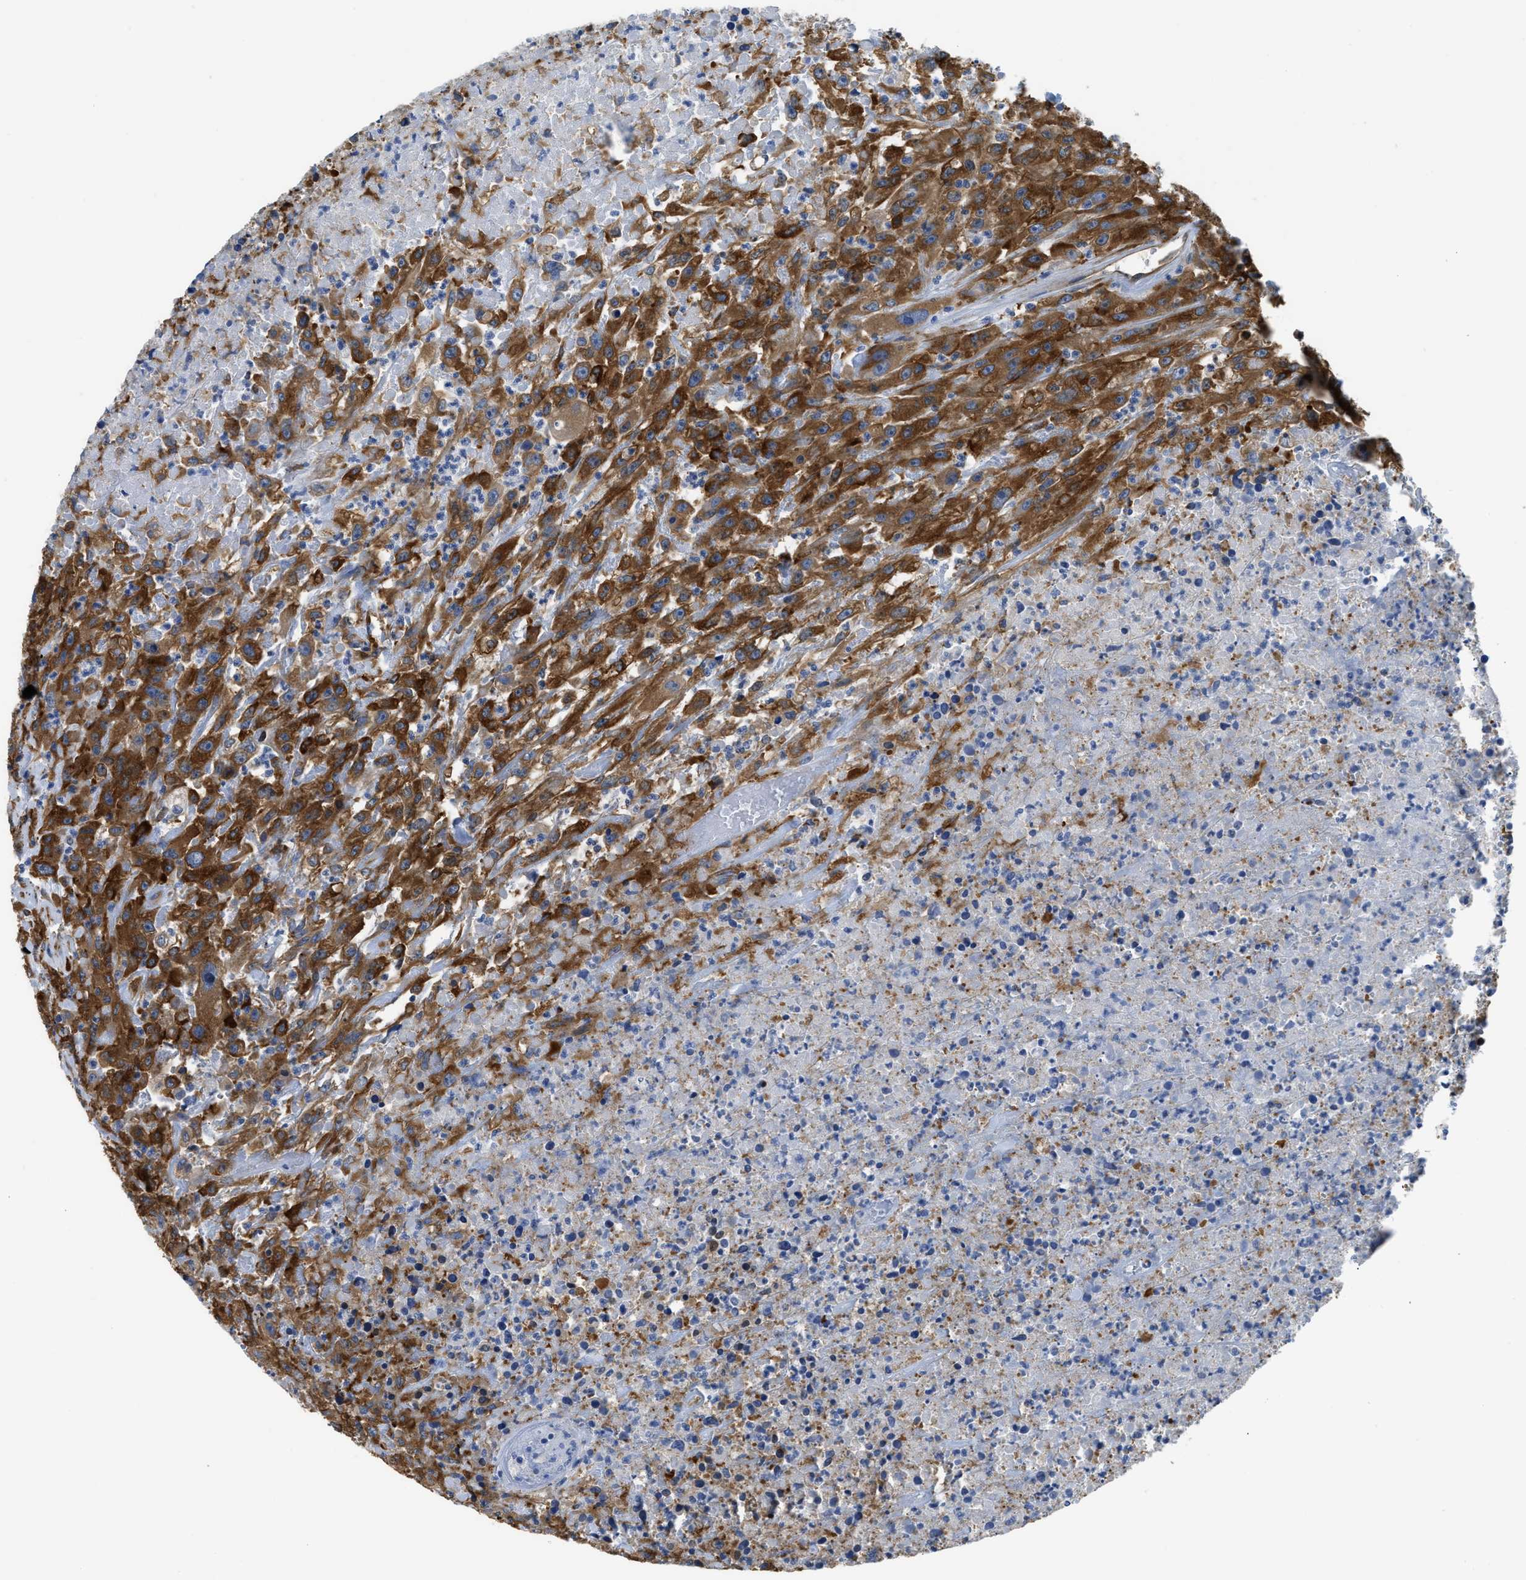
{"staining": {"intensity": "strong", "quantity": ">75%", "location": "cytoplasmic/membranous"}, "tissue": "urothelial cancer", "cell_type": "Tumor cells", "image_type": "cancer", "snomed": [{"axis": "morphology", "description": "Urothelial carcinoma, High grade"}, {"axis": "topography", "description": "Urinary bladder"}], "caption": "Immunohistochemistry (IHC) (DAB (3,3'-diaminobenzidine)) staining of human urothelial cancer displays strong cytoplasmic/membranous protein positivity in approximately >75% of tumor cells.", "gene": "ZSWIM5", "patient": {"sex": "male", "age": 46}}